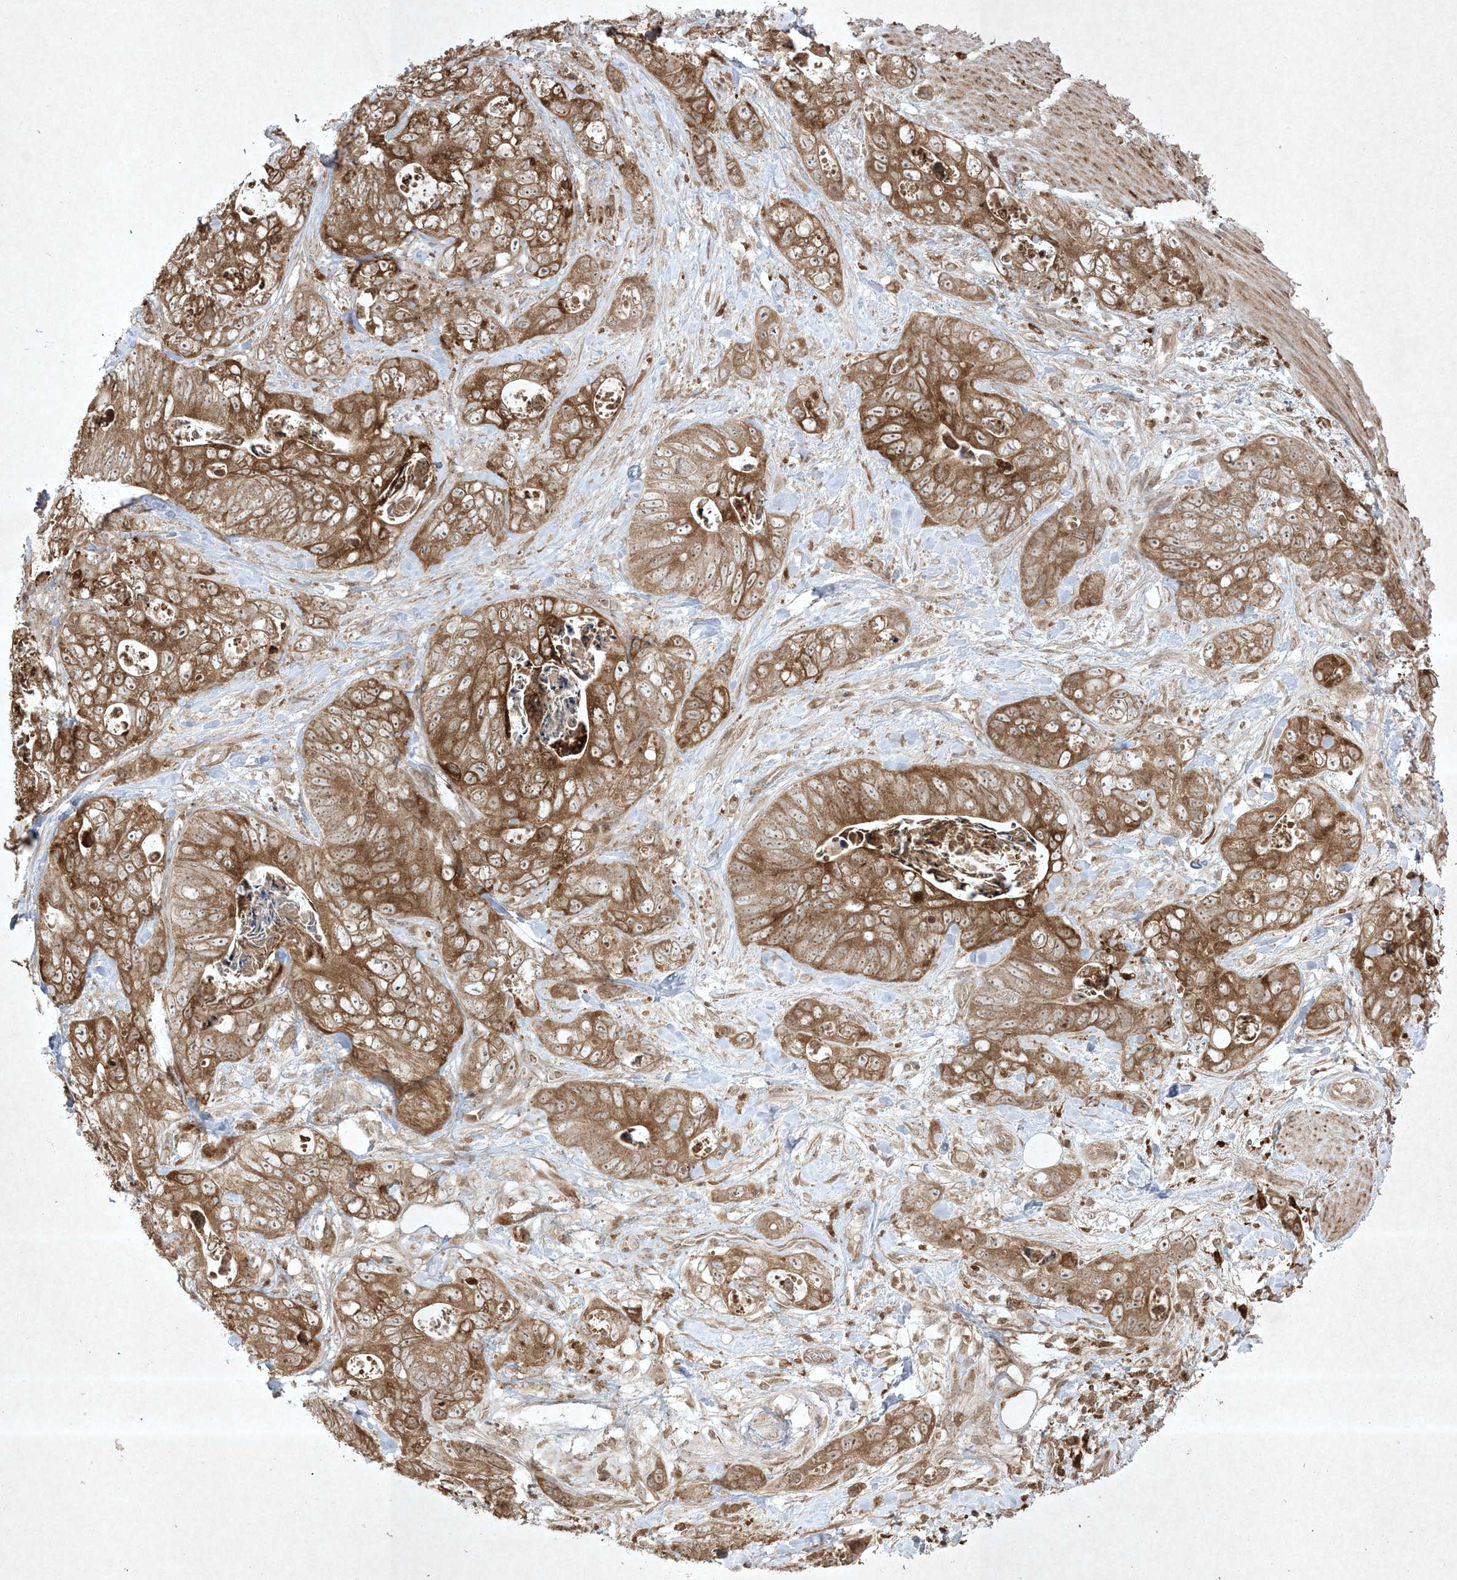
{"staining": {"intensity": "moderate", "quantity": ">75%", "location": "cytoplasmic/membranous"}, "tissue": "stomach cancer", "cell_type": "Tumor cells", "image_type": "cancer", "snomed": [{"axis": "morphology", "description": "Normal tissue, NOS"}, {"axis": "morphology", "description": "Adenocarcinoma, NOS"}, {"axis": "topography", "description": "Stomach"}], "caption": "This photomicrograph exhibits immunohistochemistry (IHC) staining of human stomach cancer (adenocarcinoma), with medium moderate cytoplasmic/membranous expression in approximately >75% of tumor cells.", "gene": "PTK6", "patient": {"sex": "female", "age": 89}}